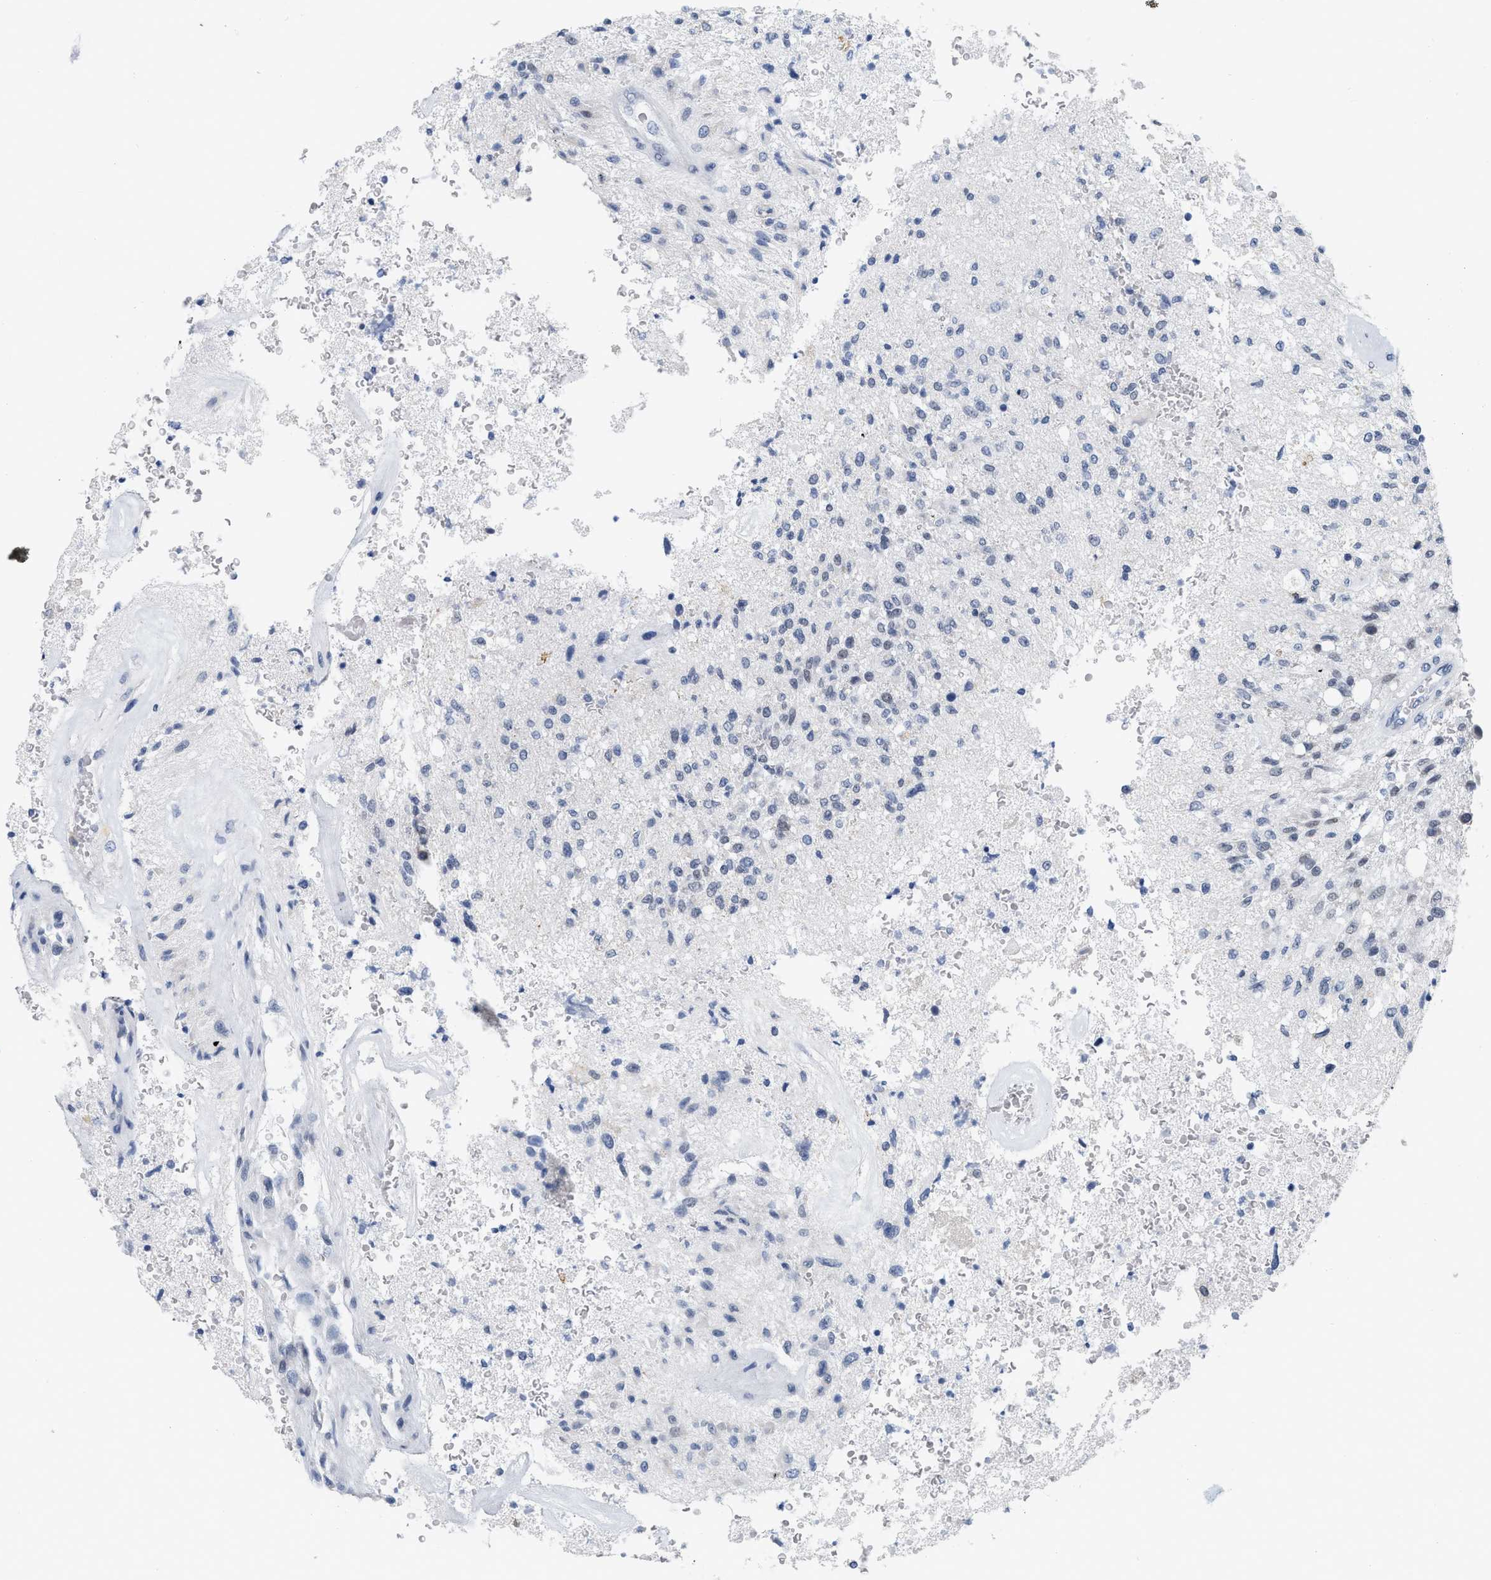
{"staining": {"intensity": "negative", "quantity": "none", "location": "none"}, "tissue": "glioma", "cell_type": "Tumor cells", "image_type": "cancer", "snomed": [{"axis": "morphology", "description": "Normal tissue, NOS"}, {"axis": "morphology", "description": "Glioma, malignant, High grade"}, {"axis": "topography", "description": "Cerebral cortex"}], "caption": "DAB (3,3'-diaminobenzidine) immunohistochemical staining of high-grade glioma (malignant) displays no significant staining in tumor cells. (DAB (3,3'-diaminobenzidine) IHC with hematoxylin counter stain).", "gene": "XIRP1", "patient": {"sex": "male", "age": 77}}